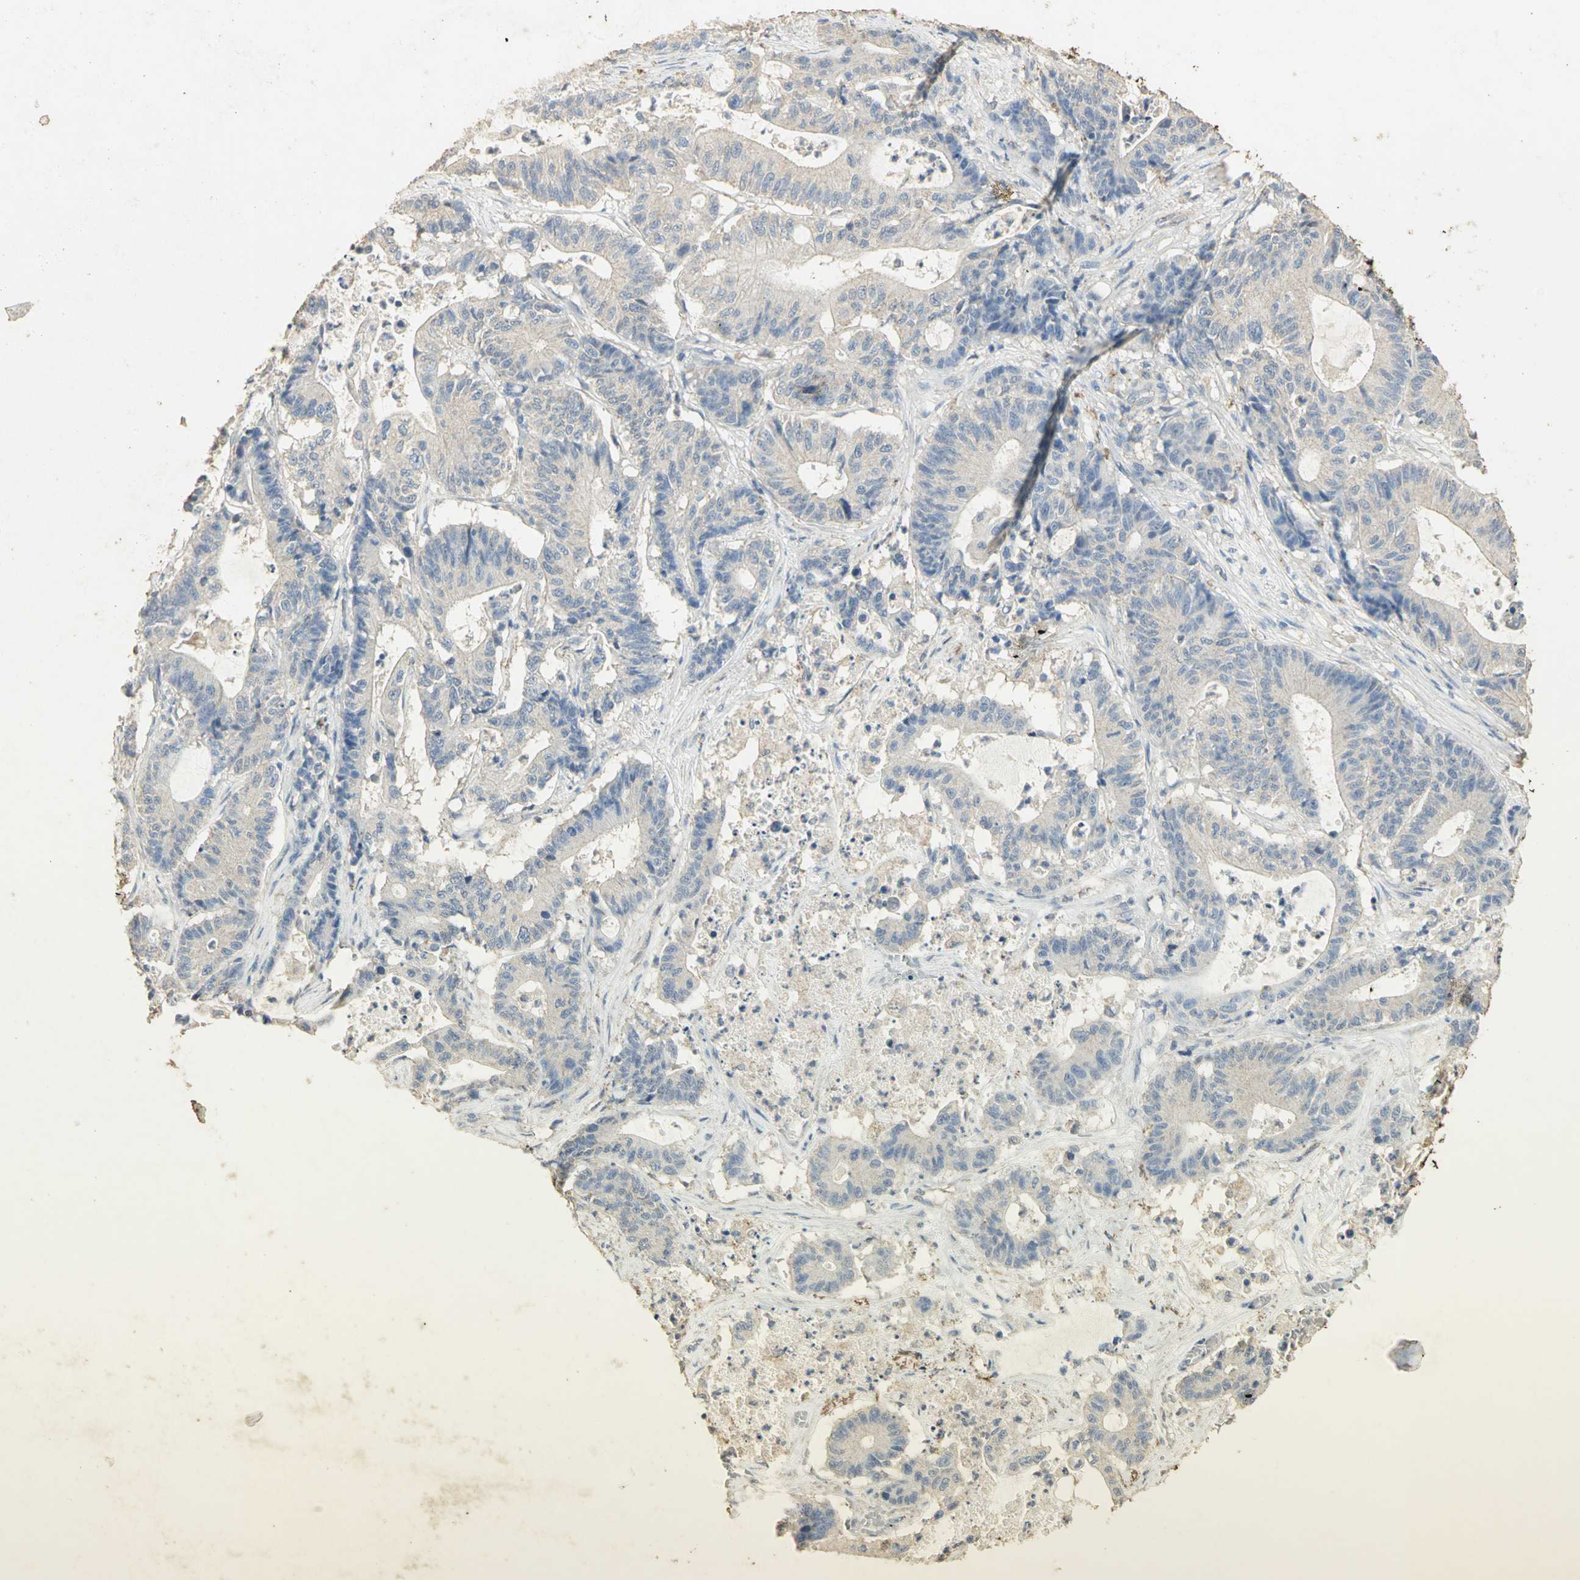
{"staining": {"intensity": "negative", "quantity": "none", "location": "none"}, "tissue": "colorectal cancer", "cell_type": "Tumor cells", "image_type": "cancer", "snomed": [{"axis": "morphology", "description": "Adenocarcinoma, NOS"}, {"axis": "topography", "description": "Colon"}], "caption": "An image of human adenocarcinoma (colorectal) is negative for staining in tumor cells. (DAB immunohistochemistry with hematoxylin counter stain).", "gene": "ASB9", "patient": {"sex": "female", "age": 84}}